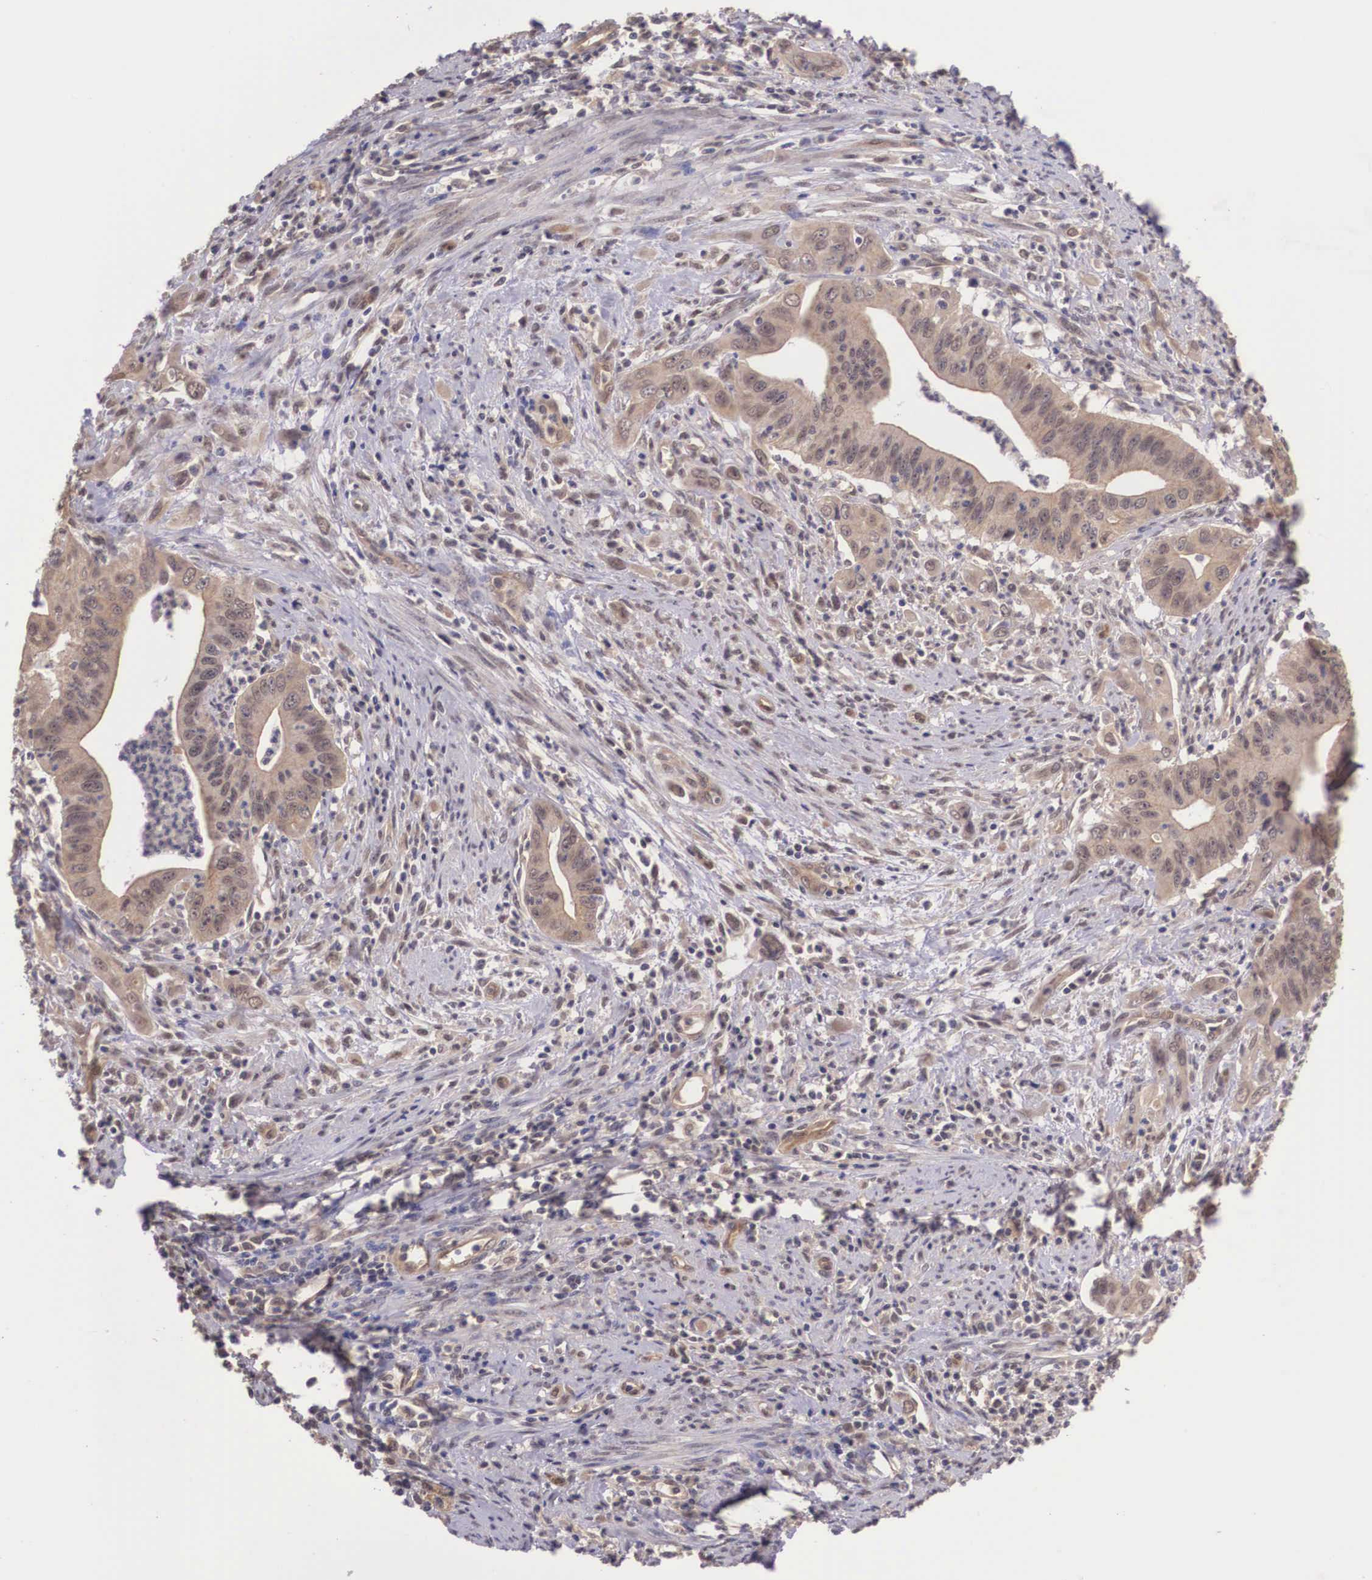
{"staining": {"intensity": "weak", "quantity": ">75%", "location": "cytoplasmic/membranous"}, "tissue": "cervical cancer", "cell_type": "Tumor cells", "image_type": "cancer", "snomed": [{"axis": "morphology", "description": "Normal tissue, NOS"}, {"axis": "morphology", "description": "Adenocarcinoma, NOS"}, {"axis": "topography", "description": "Cervix"}], "caption": "This image demonstrates adenocarcinoma (cervical) stained with immunohistochemistry (IHC) to label a protein in brown. The cytoplasmic/membranous of tumor cells show weak positivity for the protein. Nuclei are counter-stained blue.", "gene": "VASH1", "patient": {"sex": "female", "age": 34}}